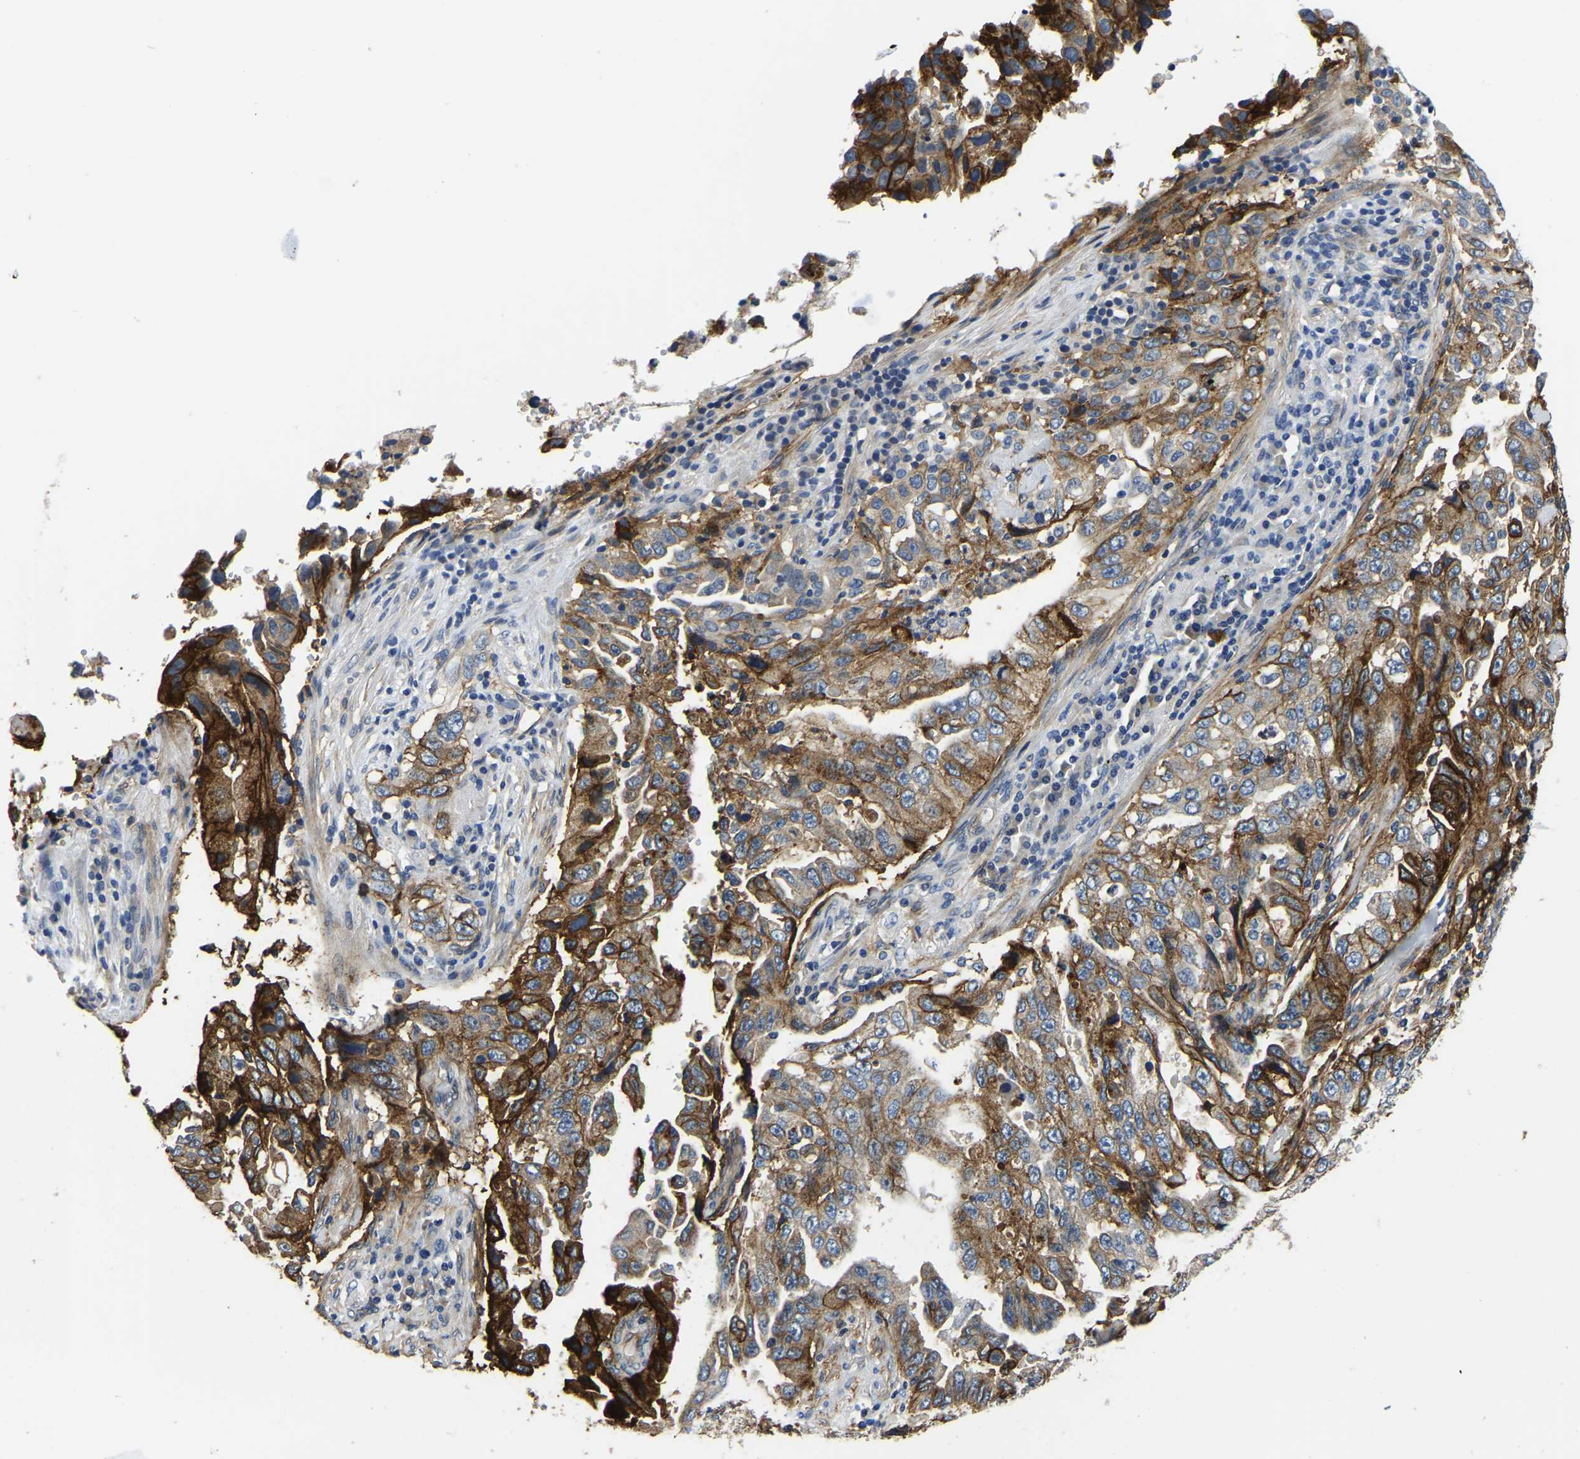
{"staining": {"intensity": "strong", "quantity": "25%-75%", "location": "cytoplasmic/membranous"}, "tissue": "lung cancer", "cell_type": "Tumor cells", "image_type": "cancer", "snomed": [{"axis": "morphology", "description": "Adenocarcinoma, NOS"}, {"axis": "topography", "description": "Lung"}], "caption": "The micrograph exhibits staining of lung adenocarcinoma, revealing strong cytoplasmic/membranous protein staining (brown color) within tumor cells. (Brightfield microscopy of DAB IHC at high magnification).", "gene": "ITGA2", "patient": {"sex": "female", "age": 51}}